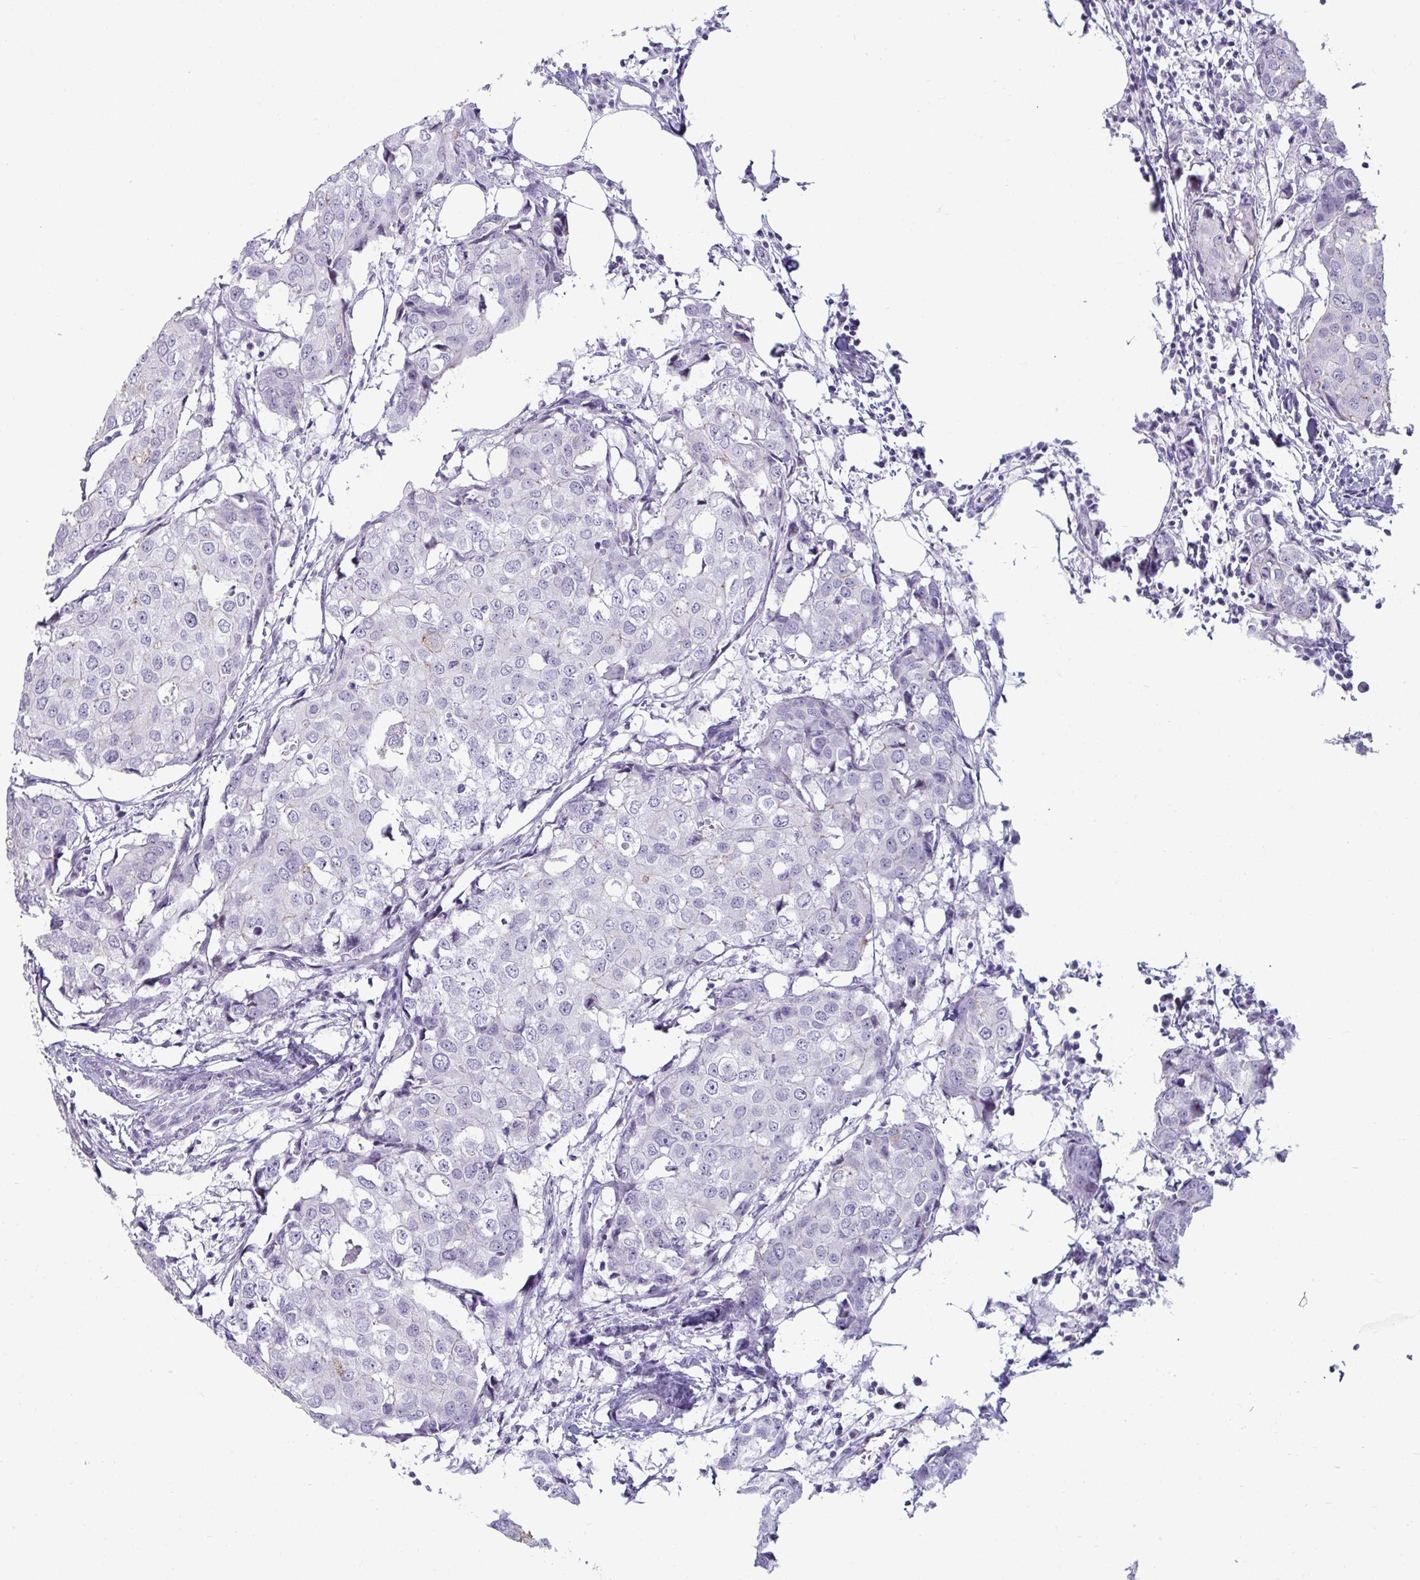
{"staining": {"intensity": "negative", "quantity": "none", "location": "none"}, "tissue": "breast cancer", "cell_type": "Tumor cells", "image_type": "cancer", "snomed": [{"axis": "morphology", "description": "Duct carcinoma"}, {"axis": "topography", "description": "Breast"}], "caption": "Human breast cancer stained for a protein using immunohistochemistry shows no expression in tumor cells.", "gene": "VSIG10L", "patient": {"sex": "female", "age": 27}}